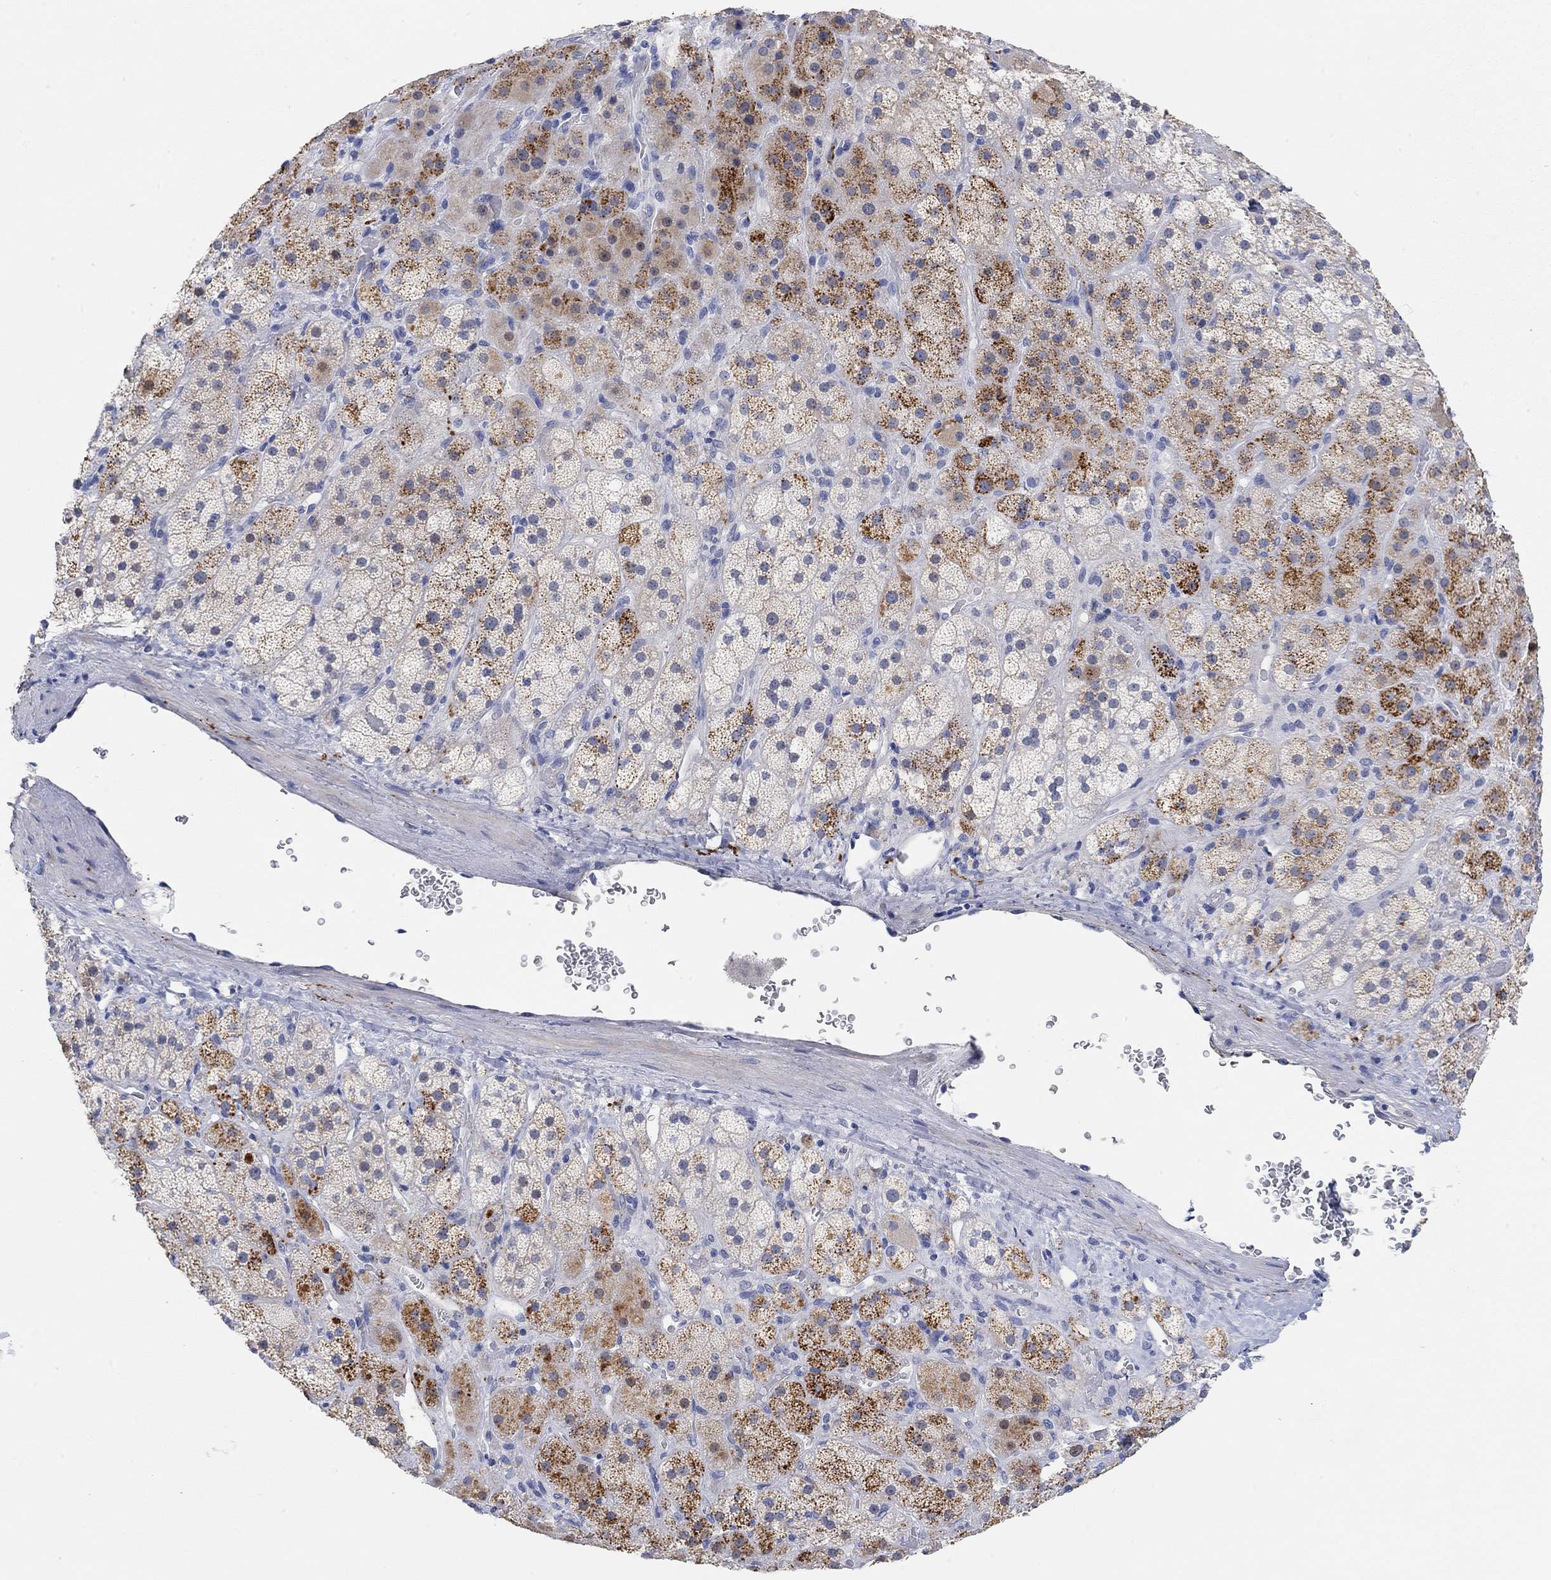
{"staining": {"intensity": "strong", "quantity": "<25%", "location": "cytoplasmic/membranous"}, "tissue": "adrenal gland", "cell_type": "Glandular cells", "image_type": "normal", "snomed": [{"axis": "morphology", "description": "Normal tissue, NOS"}, {"axis": "topography", "description": "Adrenal gland"}], "caption": "IHC photomicrograph of normal adrenal gland: adrenal gland stained using IHC exhibits medium levels of strong protein expression localized specifically in the cytoplasmic/membranous of glandular cells, appearing as a cytoplasmic/membranous brown color.", "gene": "VAT1L", "patient": {"sex": "male", "age": 57}}